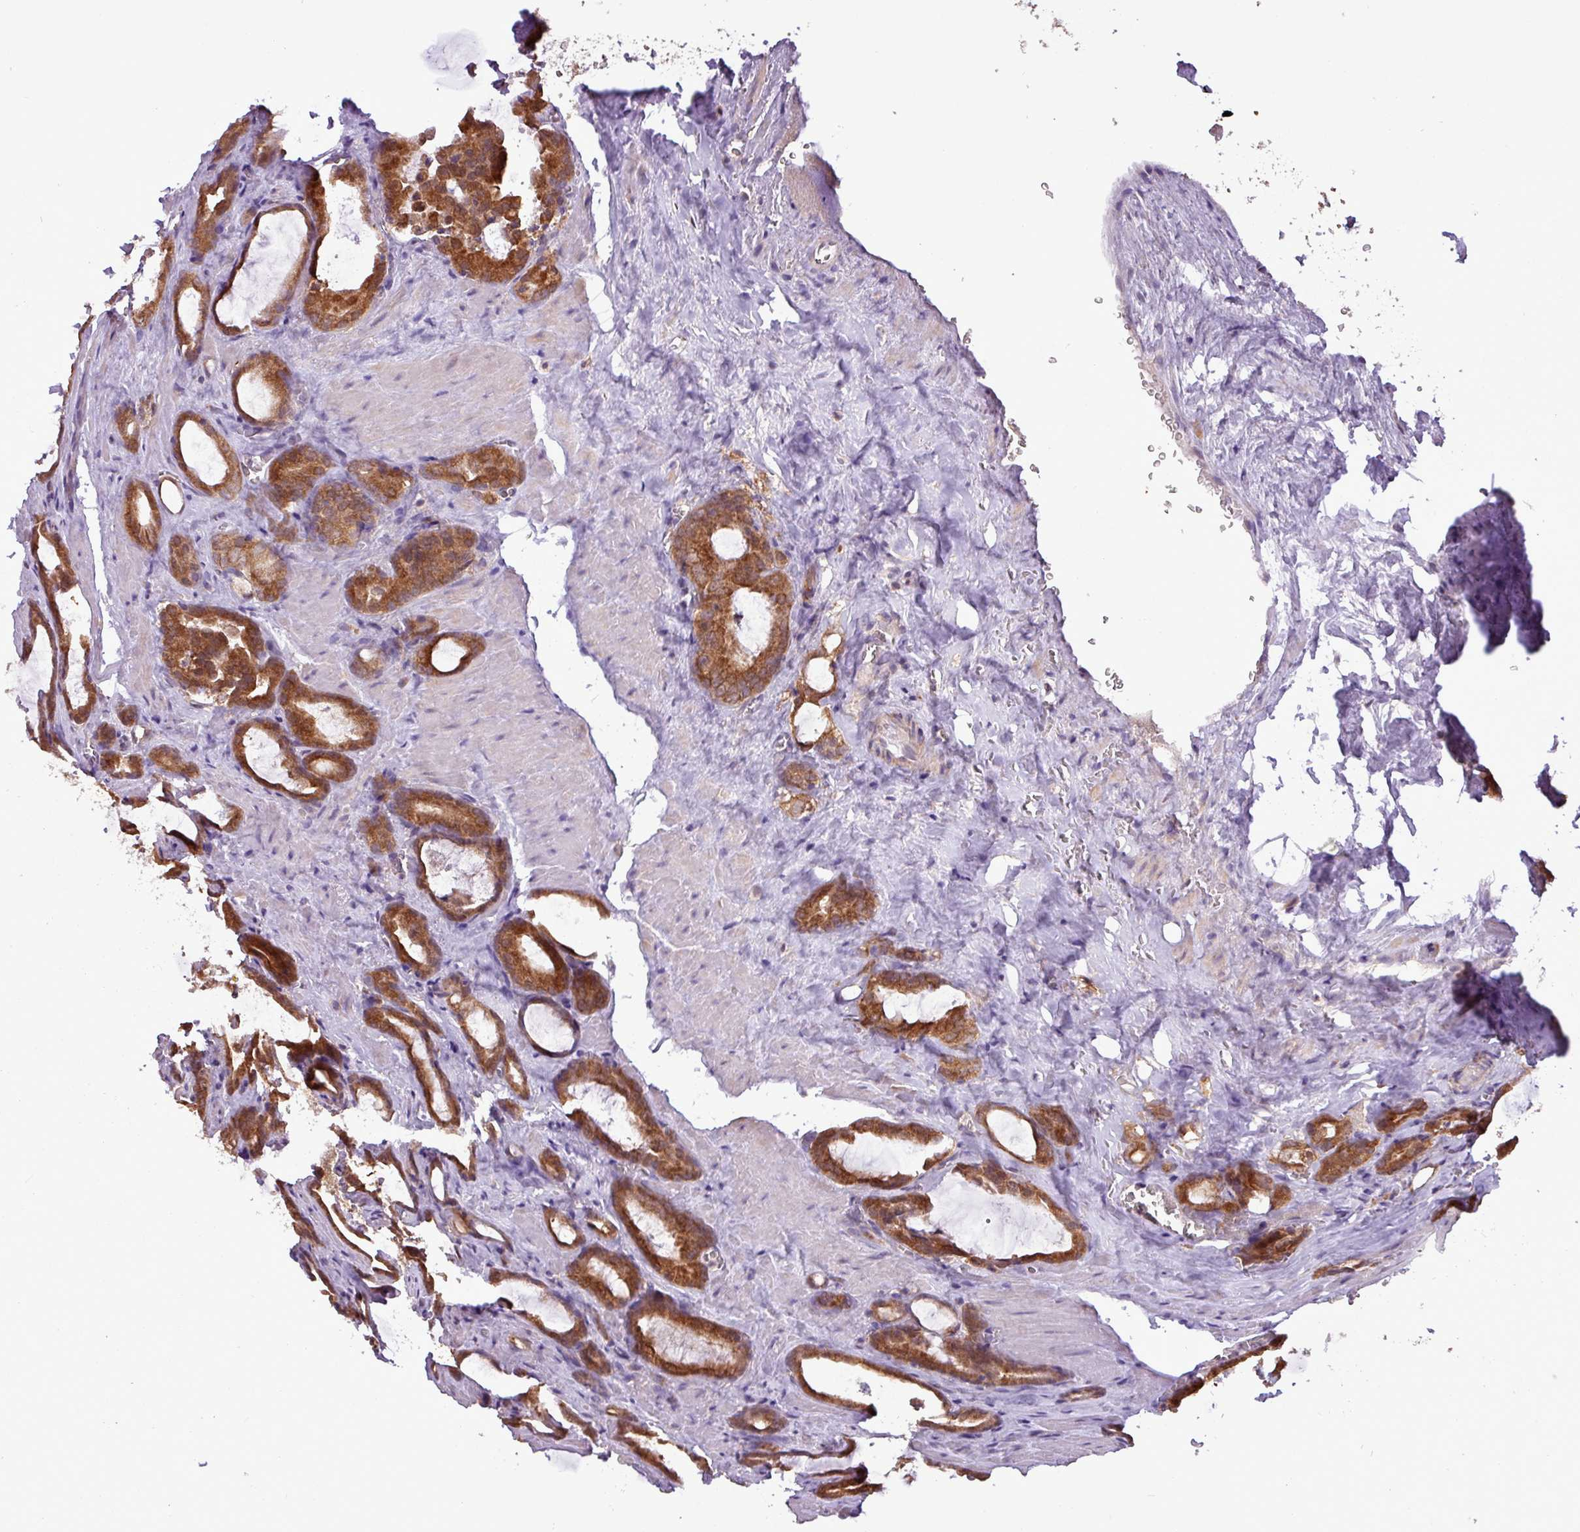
{"staining": {"intensity": "strong", "quantity": ">75%", "location": "cytoplasmic/membranous"}, "tissue": "prostate cancer", "cell_type": "Tumor cells", "image_type": "cancer", "snomed": [{"axis": "morphology", "description": "Adenocarcinoma, High grade"}, {"axis": "topography", "description": "Prostate"}], "caption": "IHC photomicrograph of neoplastic tissue: prostate cancer (high-grade adenocarcinoma) stained using immunohistochemistry reveals high levels of strong protein expression localized specifically in the cytoplasmic/membranous of tumor cells, appearing as a cytoplasmic/membranous brown color.", "gene": "MCTP2", "patient": {"sex": "male", "age": 72}}